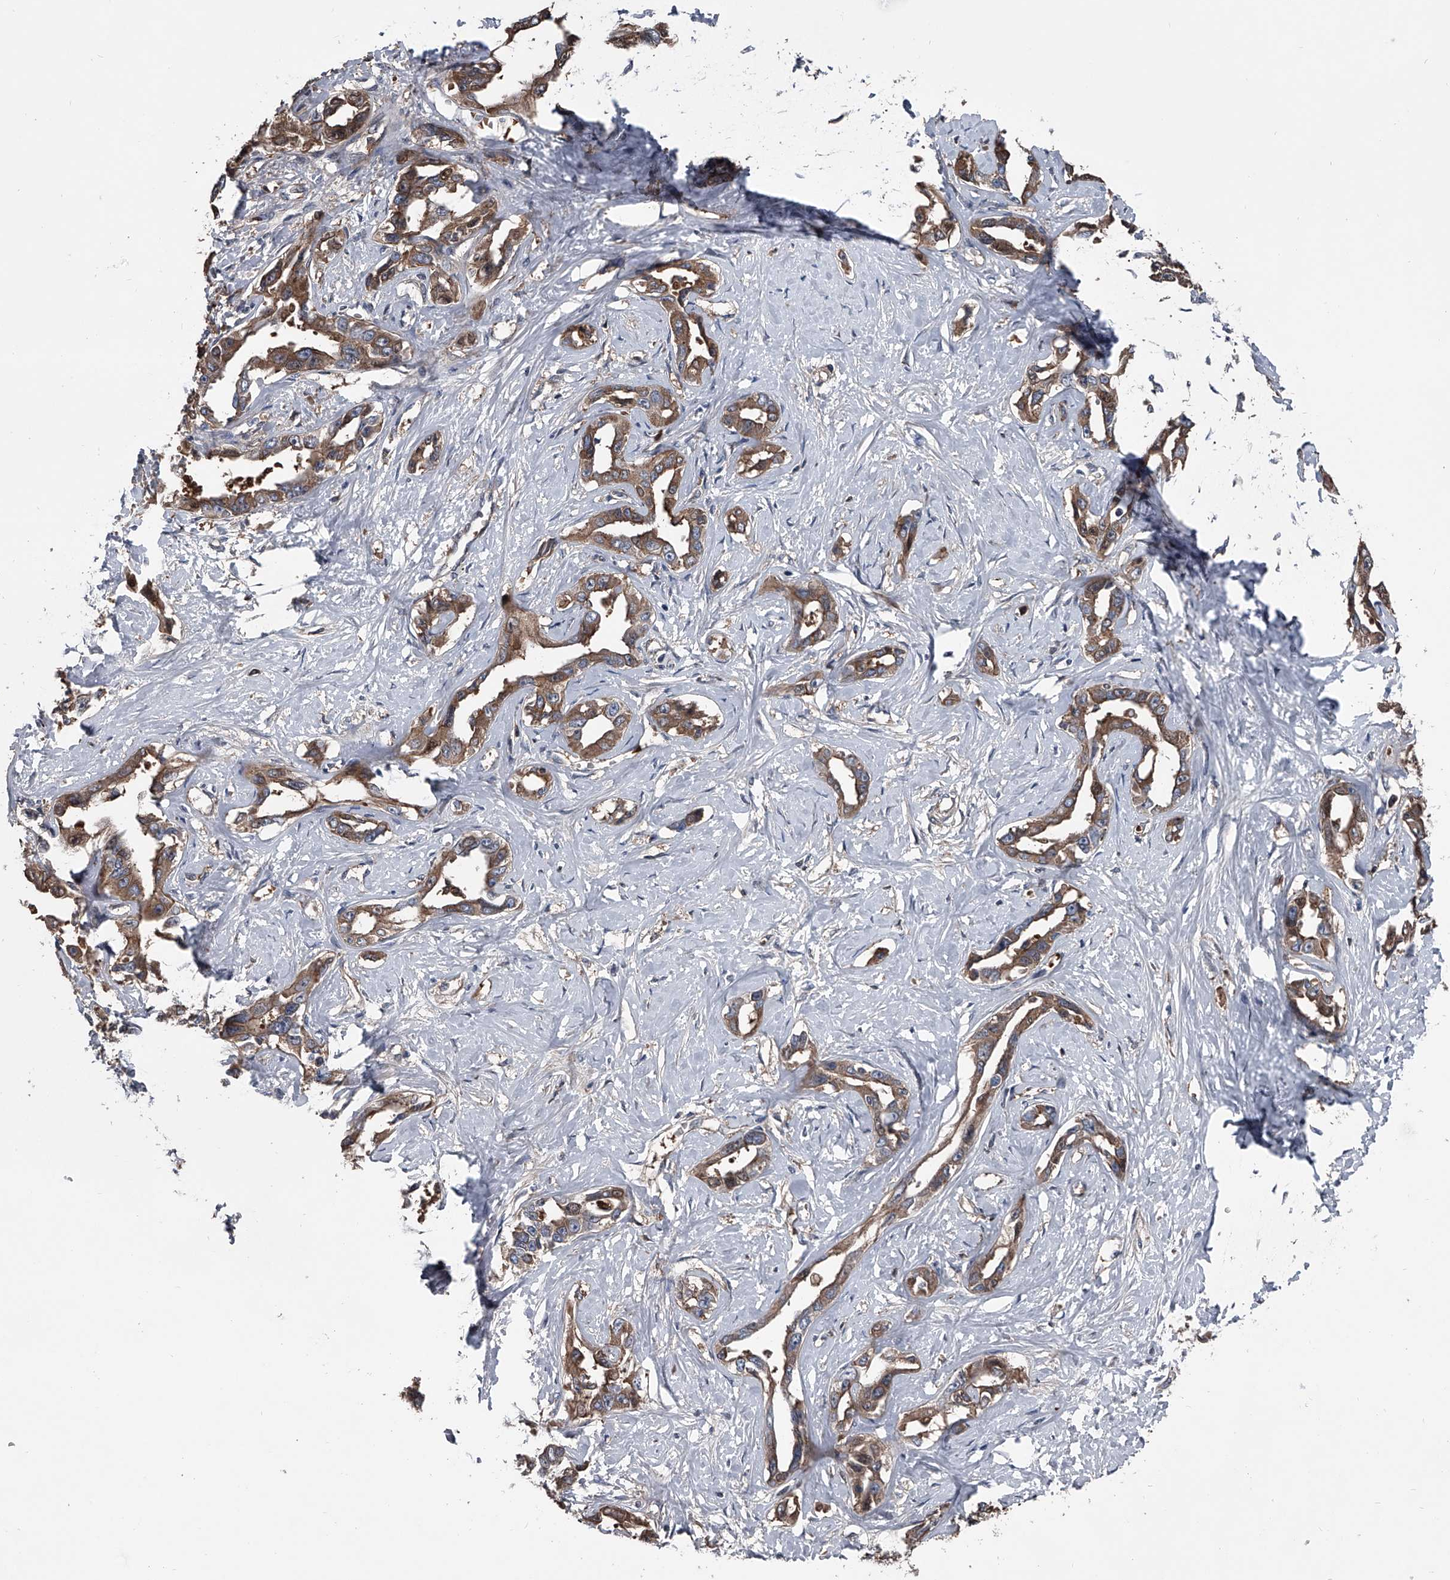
{"staining": {"intensity": "moderate", "quantity": ">75%", "location": "cytoplasmic/membranous"}, "tissue": "liver cancer", "cell_type": "Tumor cells", "image_type": "cancer", "snomed": [{"axis": "morphology", "description": "Cholangiocarcinoma"}, {"axis": "topography", "description": "Liver"}], "caption": "Brown immunohistochemical staining in human liver cancer (cholangiocarcinoma) demonstrates moderate cytoplasmic/membranous expression in about >75% of tumor cells.", "gene": "KIF13A", "patient": {"sex": "male", "age": 59}}